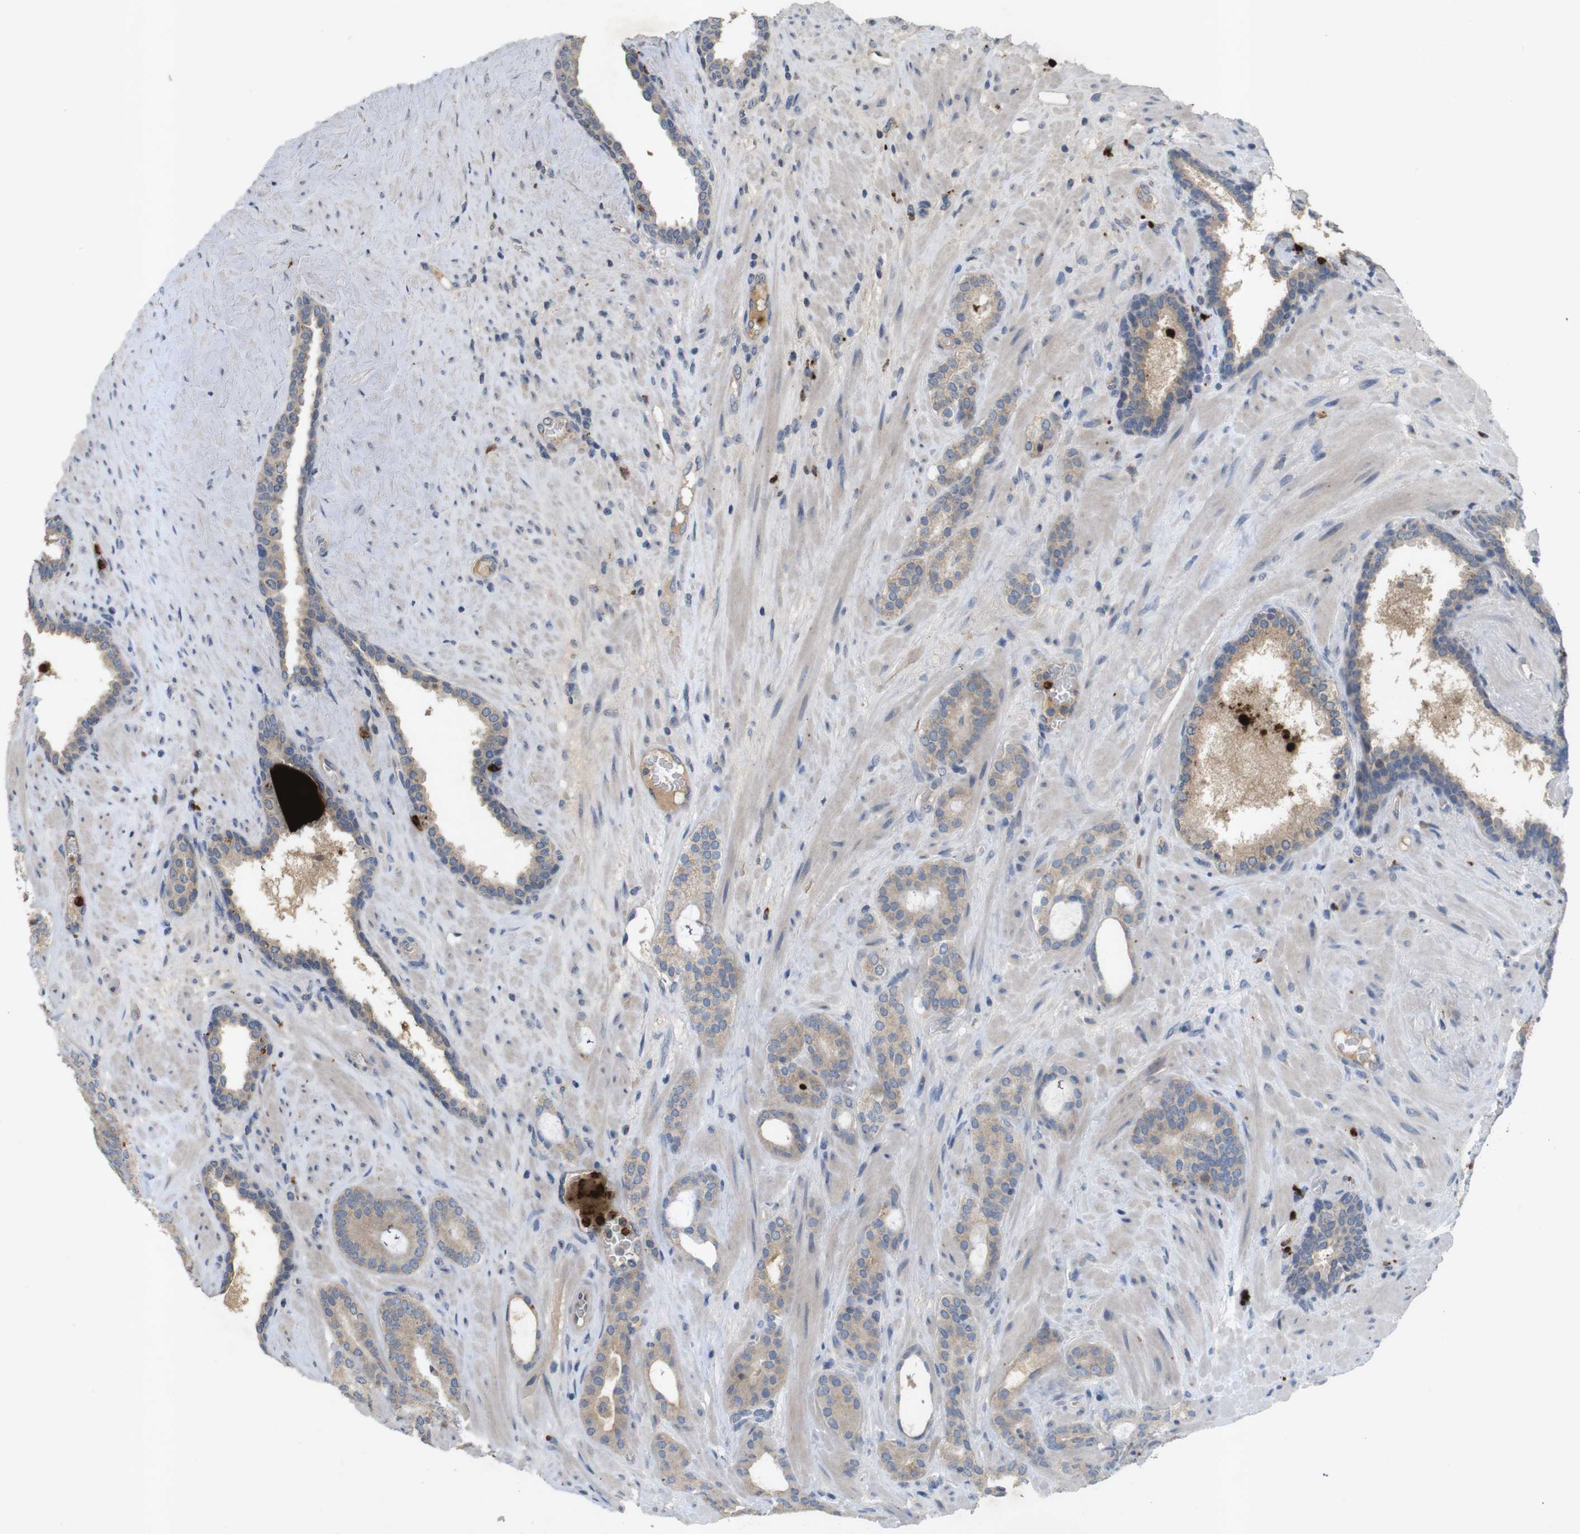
{"staining": {"intensity": "weak", "quantity": ">75%", "location": "cytoplasmic/membranous"}, "tissue": "prostate cancer", "cell_type": "Tumor cells", "image_type": "cancer", "snomed": [{"axis": "morphology", "description": "Adenocarcinoma, Low grade"}, {"axis": "topography", "description": "Prostate"}], "caption": "Protein positivity by immunohistochemistry demonstrates weak cytoplasmic/membranous positivity in approximately >75% of tumor cells in prostate cancer (adenocarcinoma (low-grade)). The protein of interest is stained brown, and the nuclei are stained in blue (DAB (3,3'-diaminobenzidine) IHC with brightfield microscopy, high magnification).", "gene": "TSPAN14", "patient": {"sex": "male", "age": 63}}